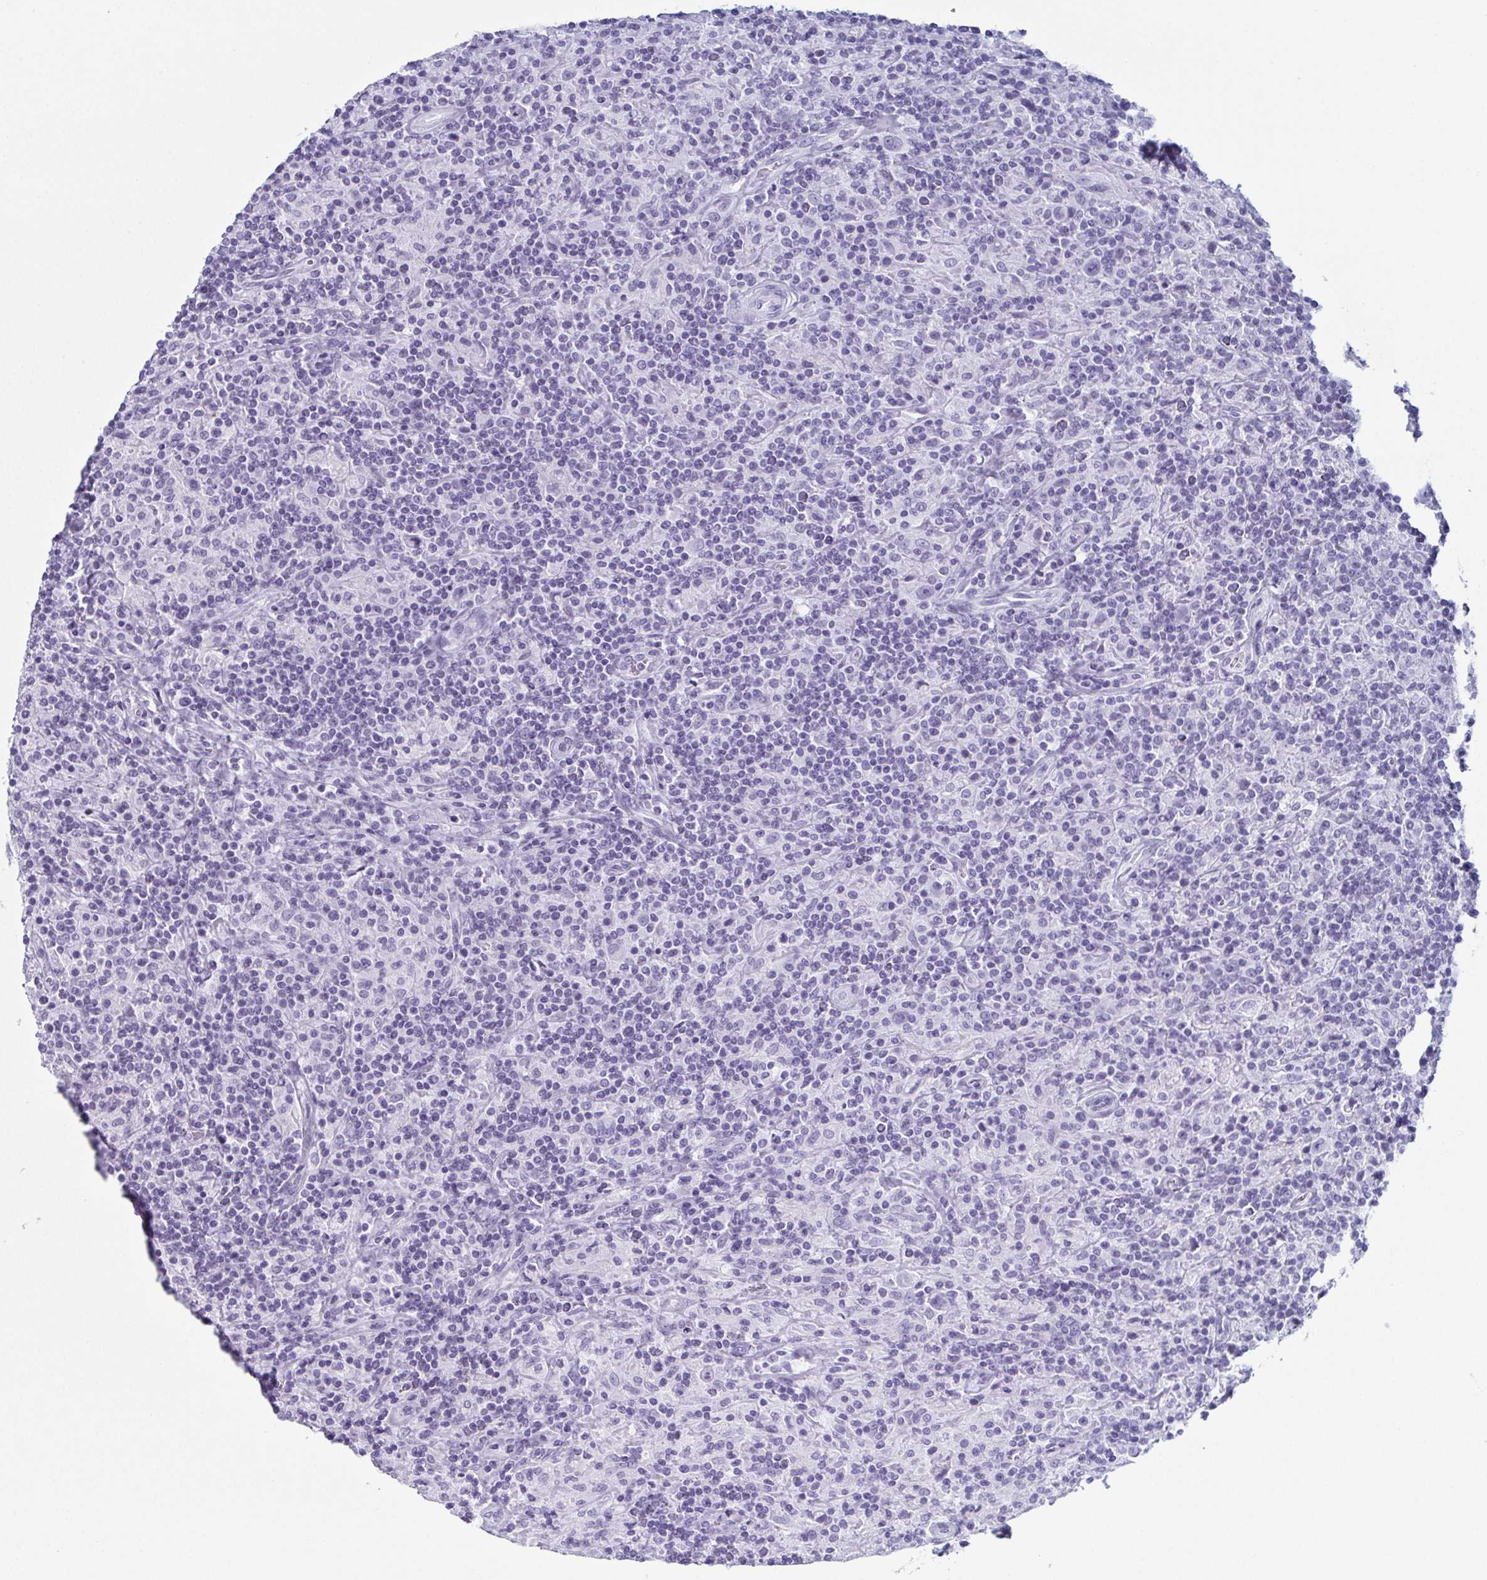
{"staining": {"intensity": "negative", "quantity": "none", "location": "none"}, "tissue": "lymphoma", "cell_type": "Tumor cells", "image_type": "cancer", "snomed": [{"axis": "morphology", "description": "Hodgkin's disease, NOS"}, {"axis": "topography", "description": "Lymph node"}], "caption": "This is a photomicrograph of IHC staining of Hodgkin's disease, which shows no positivity in tumor cells.", "gene": "ENKUR", "patient": {"sex": "male", "age": 70}}